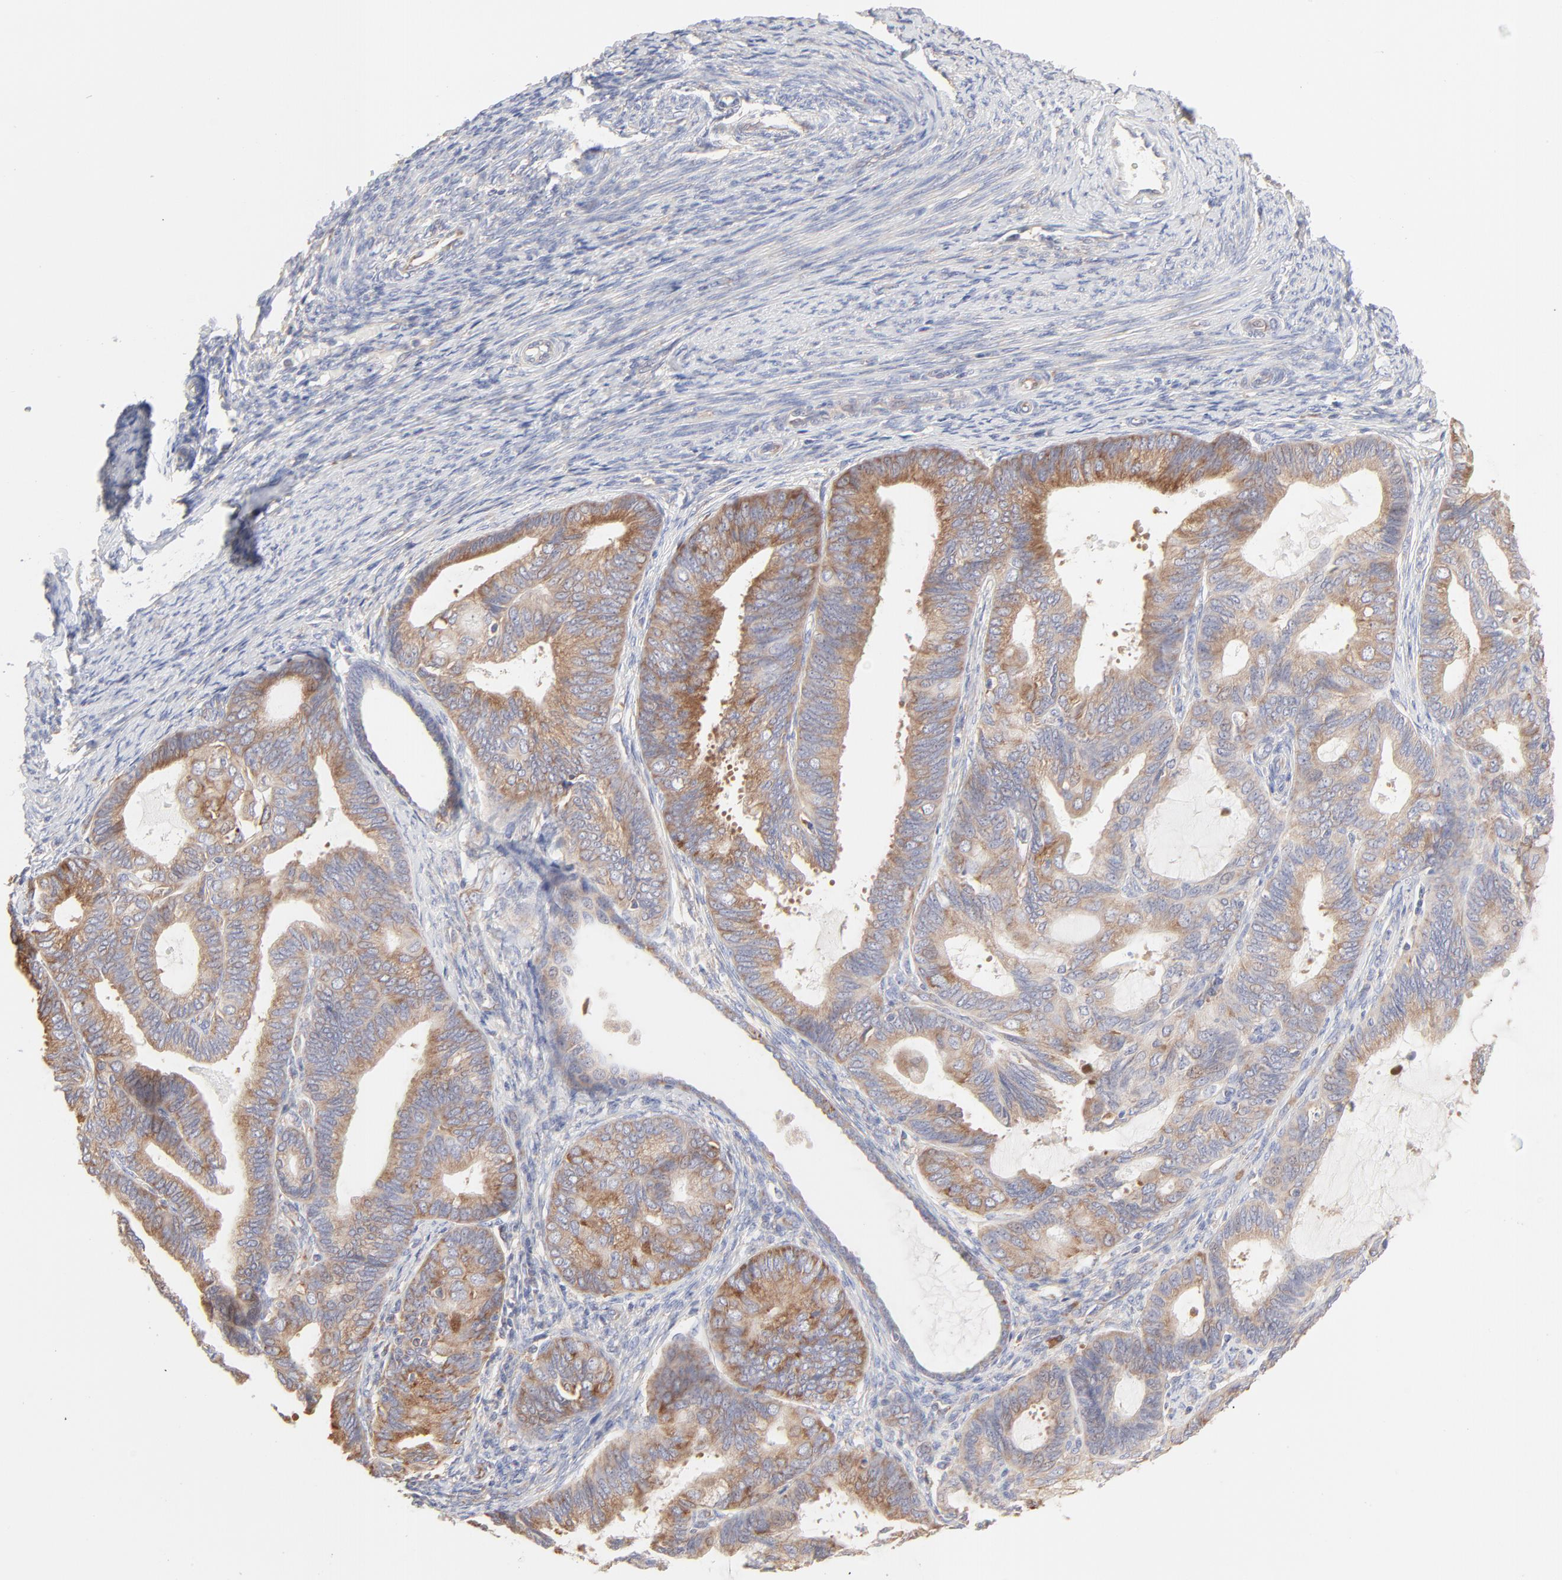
{"staining": {"intensity": "moderate", "quantity": ">75%", "location": "cytoplasmic/membranous"}, "tissue": "endometrial cancer", "cell_type": "Tumor cells", "image_type": "cancer", "snomed": [{"axis": "morphology", "description": "Adenocarcinoma, NOS"}, {"axis": "topography", "description": "Endometrium"}], "caption": "Immunohistochemistry staining of endometrial cancer, which displays medium levels of moderate cytoplasmic/membranous positivity in about >75% of tumor cells indicating moderate cytoplasmic/membranous protein staining. The staining was performed using DAB (brown) for protein detection and nuclei were counterstained in hematoxylin (blue).", "gene": "RPS21", "patient": {"sex": "female", "age": 63}}